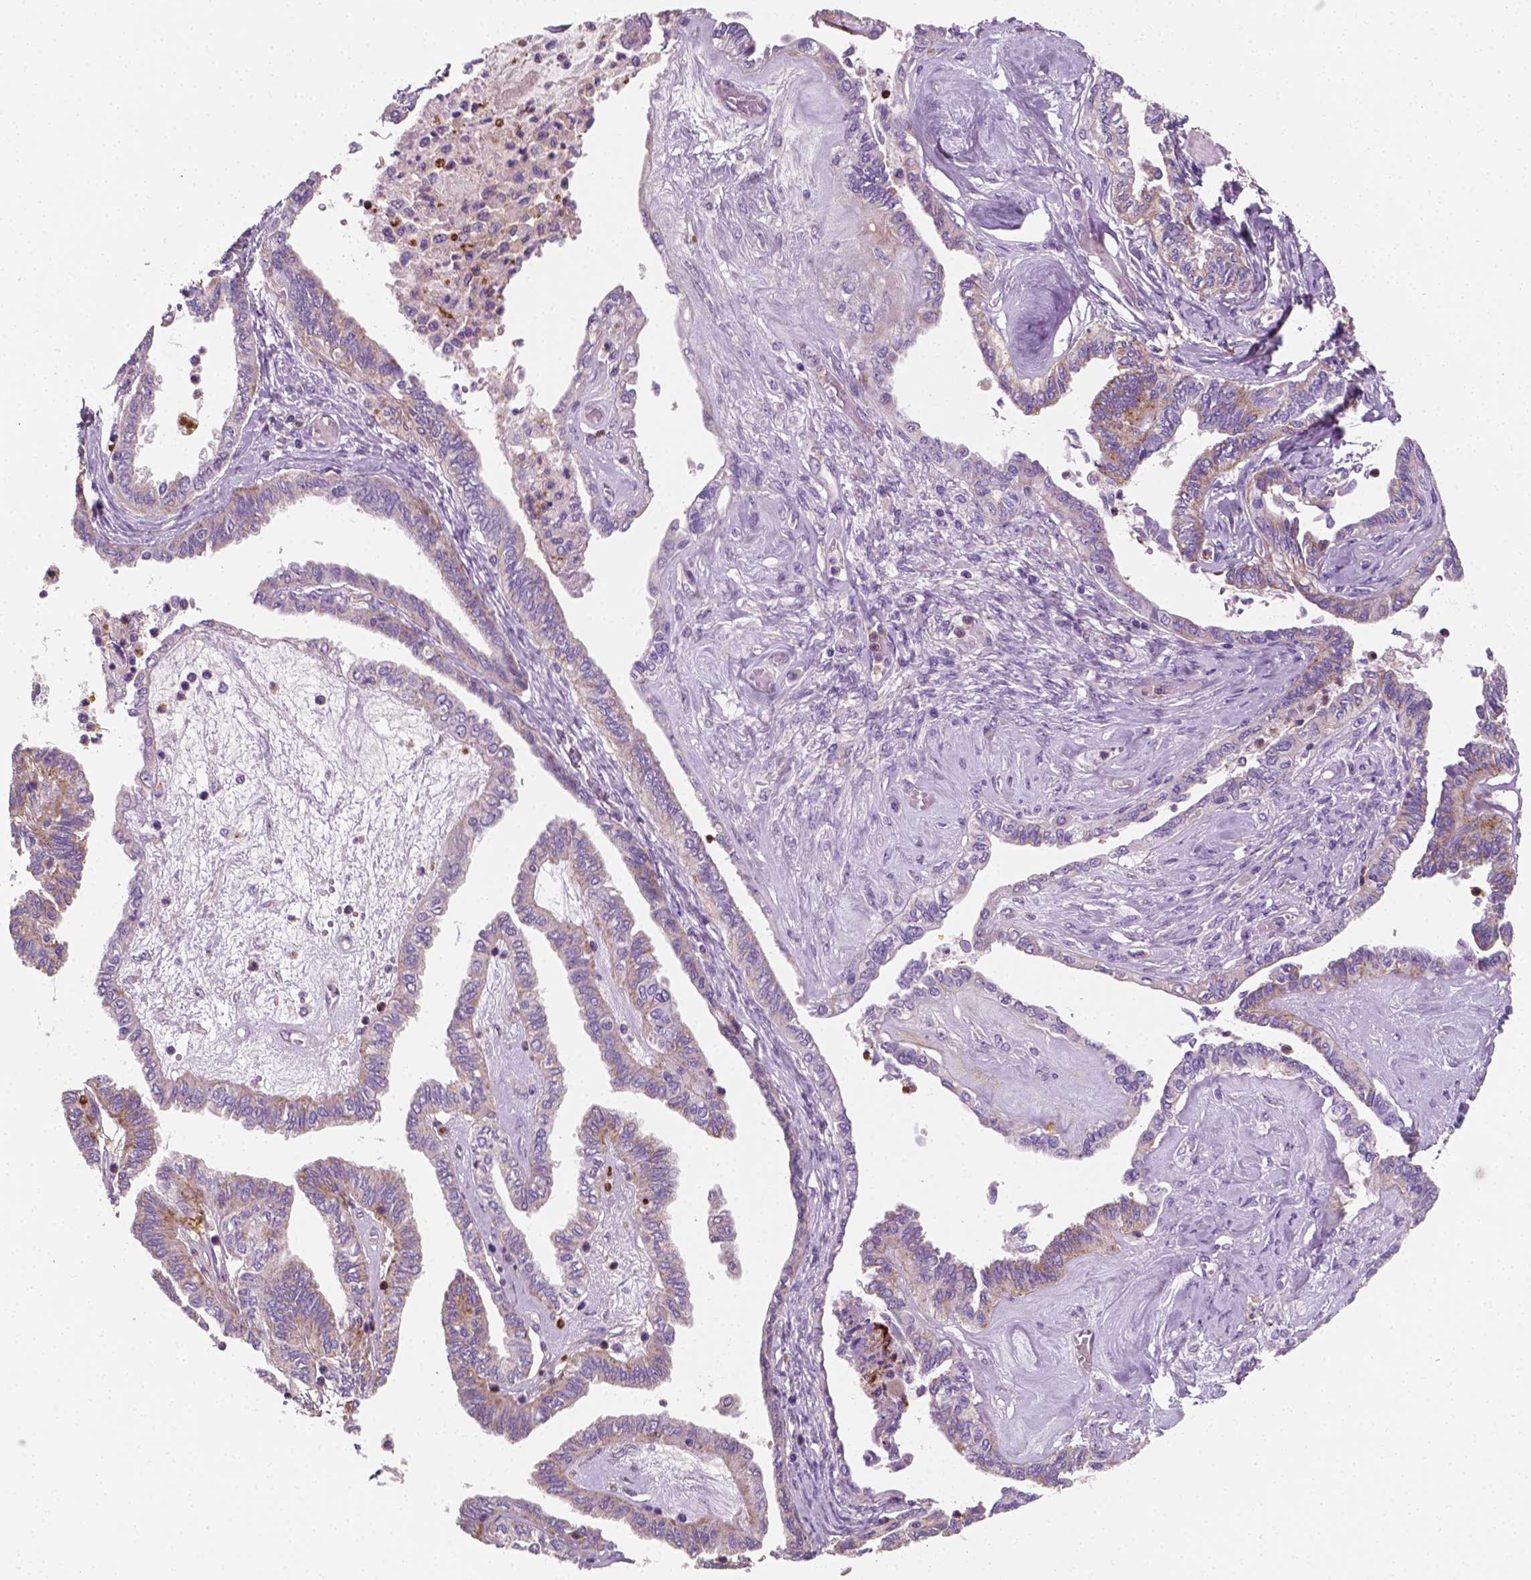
{"staining": {"intensity": "weak", "quantity": "<25%", "location": "cytoplasmic/membranous"}, "tissue": "ovarian cancer", "cell_type": "Tumor cells", "image_type": "cancer", "snomed": [{"axis": "morphology", "description": "Carcinoma, endometroid"}, {"axis": "topography", "description": "Ovary"}], "caption": "Tumor cells are negative for protein expression in human endometroid carcinoma (ovarian). (IHC, brightfield microscopy, high magnification).", "gene": "PTX3", "patient": {"sex": "female", "age": 70}}